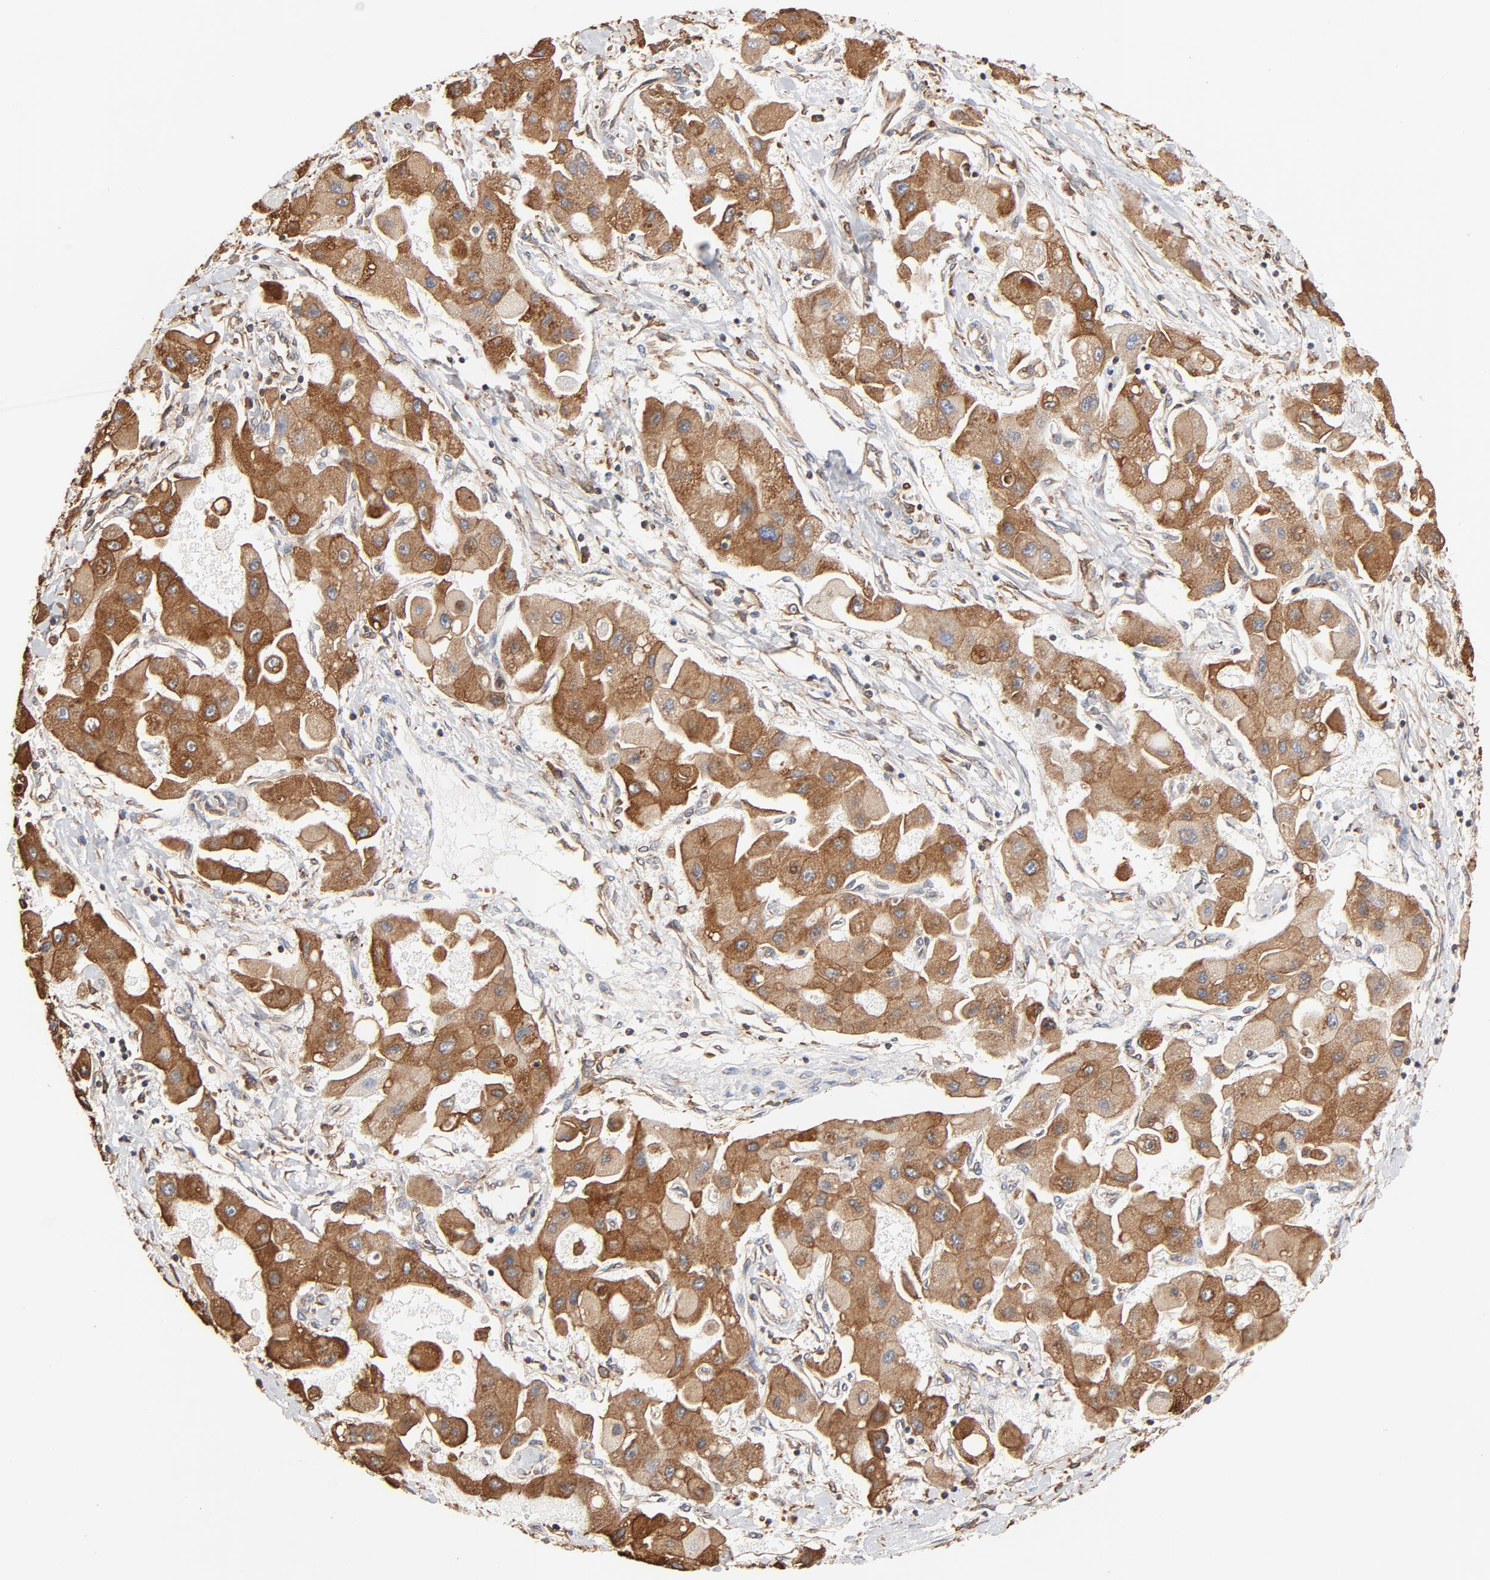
{"staining": {"intensity": "moderate", "quantity": ">75%", "location": "cytoplasmic/membranous"}, "tissue": "liver cancer", "cell_type": "Tumor cells", "image_type": "cancer", "snomed": [{"axis": "morphology", "description": "Carcinoma, Hepatocellular, NOS"}, {"axis": "topography", "description": "Liver"}], "caption": "Protein analysis of hepatocellular carcinoma (liver) tissue exhibits moderate cytoplasmic/membranous expression in about >75% of tumor cells.", "gene": "BCAP31", "patient": {"sex": "male", "age": 24}}